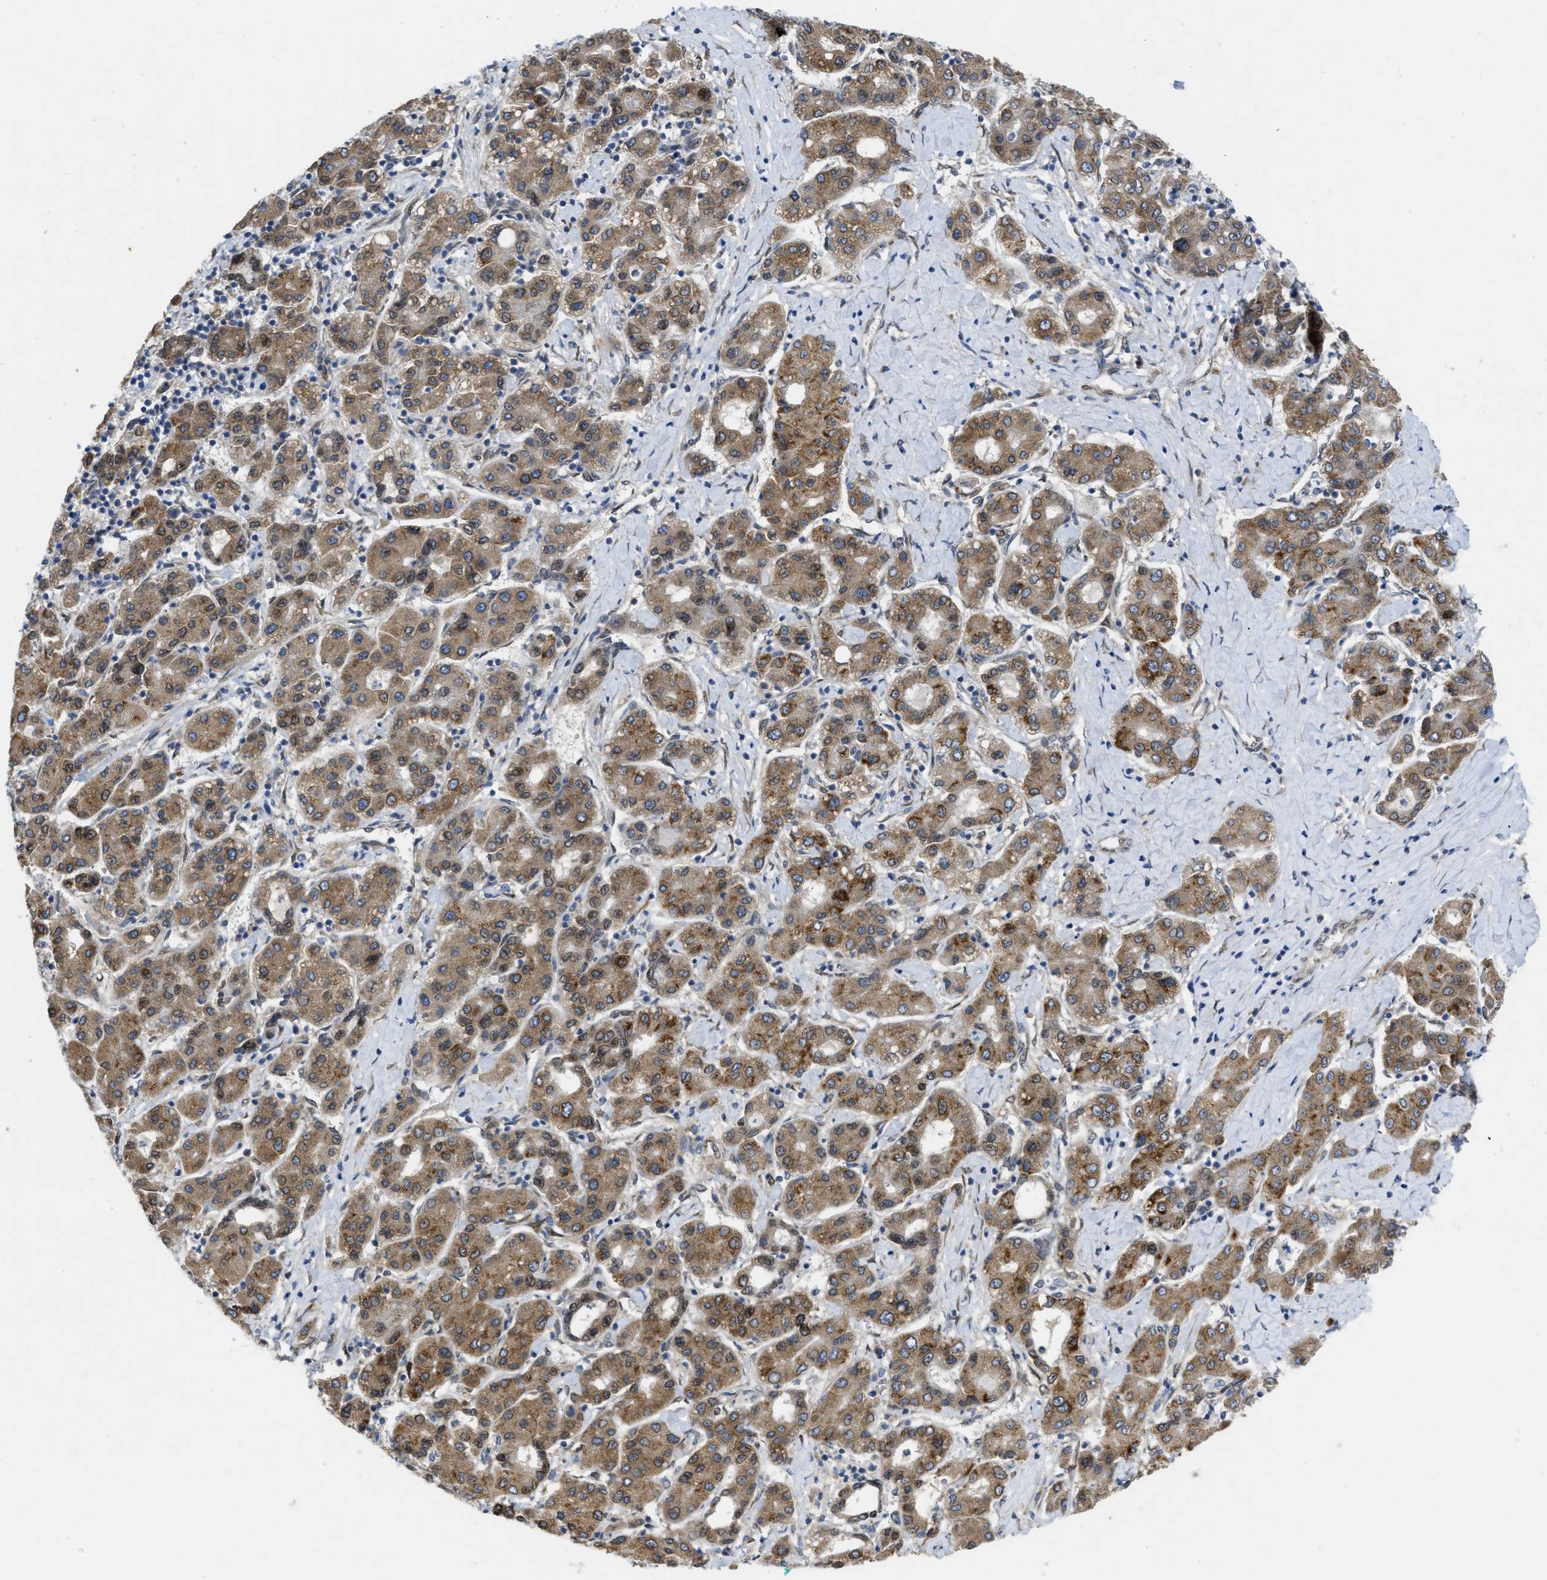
{"staining": {"intensity": "moderate", "quantity": ">75%", "location": "cytoplasmic/membranous"}, "tissue": "liver cancer", "cell_type": "Tumor cells", "image_type": "cancer", "snomed": [{"axis": "morphology", "description": "Carcinoma, Hepatocellular, NOS"}, {"axis": "topography", "description": "Liver"}], "caption": "Protein staining demonstrates moderate cytoplasmic/membranous staining in approximately >75% of tumor cells in hepatocellular carcinoma (liver).", "gene": "EIF2AK3", "patient": {"sex": "male", "age": 65}}